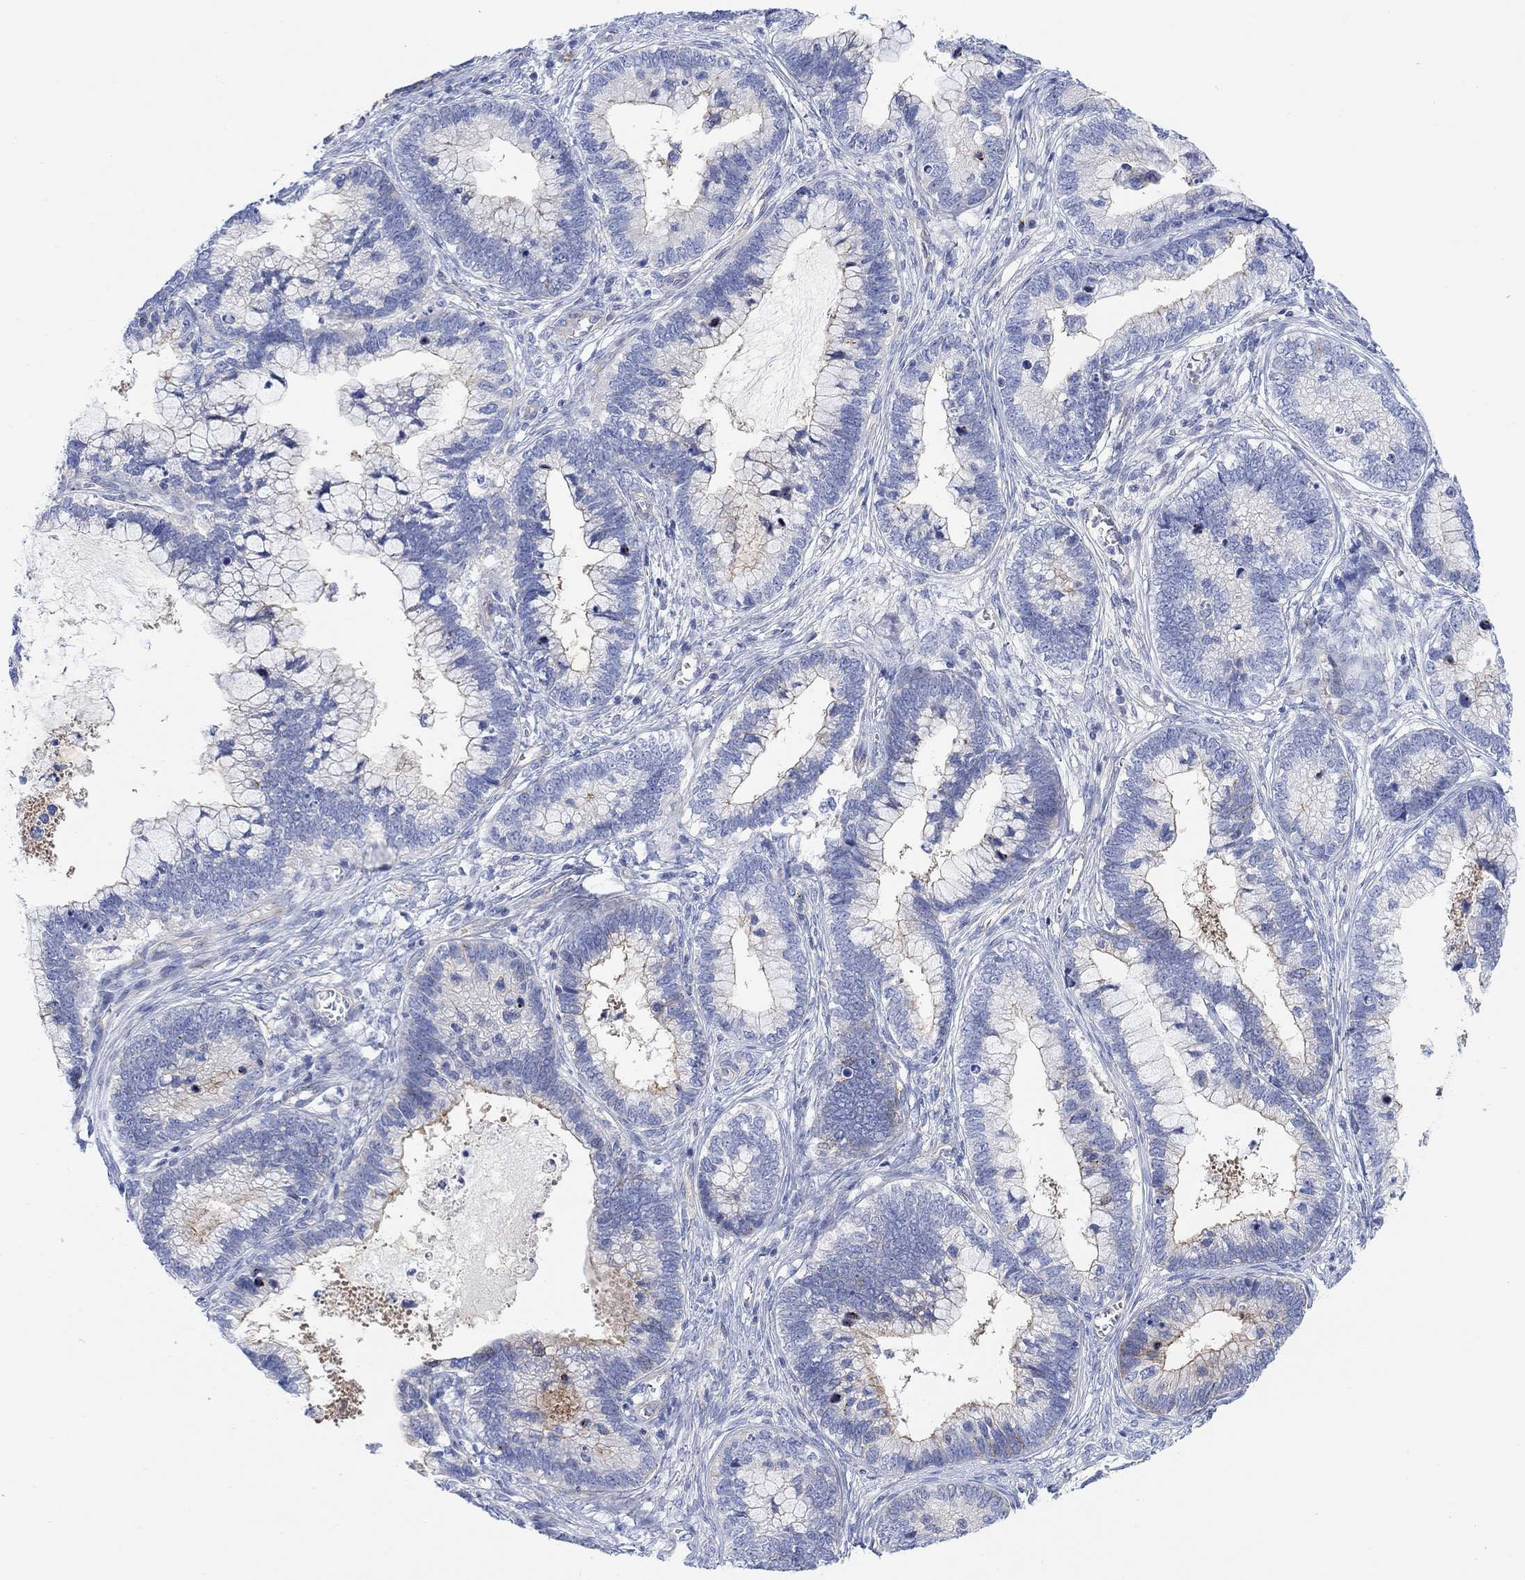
{"staining": {"intensity": "negative", "quantity": "none", "location": "none"}, "tissue": "cervical cancer", "cell_type": "Tumor cells", "image_type": "cancer", "snomed": [{"axis": "morphology", "description": "Adenocarcinoma, NOS"}, {"axis": "topography", "description": "Cervix"}], "caption": "This micrograph is of cervical cancer (adenocarcinoma) stained with immunohistochemistry to label a protein in brown with the nuclei are counter-stained blue. There is no staining in tumor cells.", "gene": "TLDC2", "patient": {"sex": "female", "age": 44}}